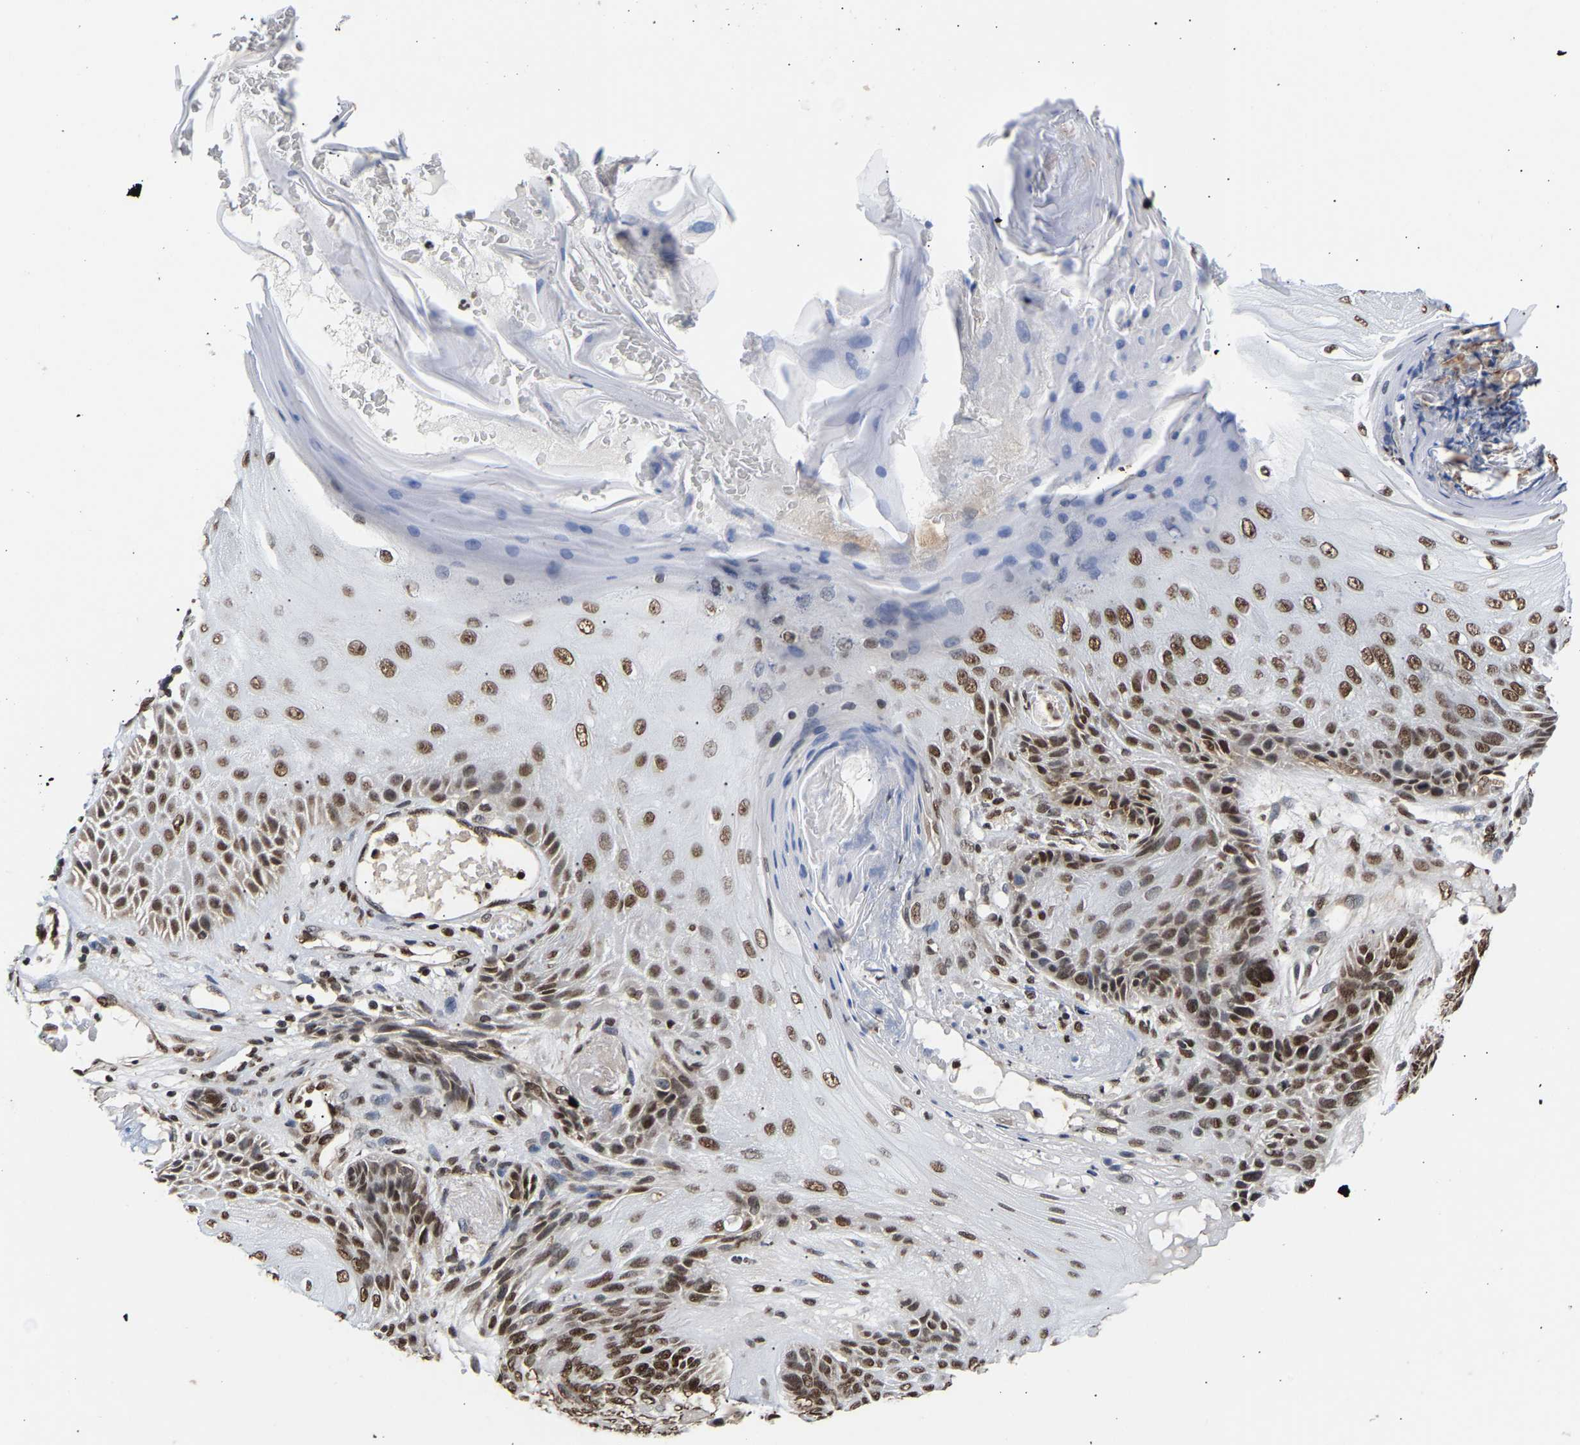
{"staining": {"intensity": "strong", "quantity": ">75%", "location": "nuclear"}, "tissue": "skin cancer", "cell_type": "Tumor cells", "image_type": "cancer", "snomed": [{"axis": "morphology", "description": "Basal cell carcinoma"}, {"axis": "topography", "description": "Skin"}], "caption": "Immunohistochemistry (IHC) image of neoplastic tissue: human skin cancer (basal cell carcinoma) stained using immunohistochemistry (IHC) demonstrates high levels of strong protein expression localized specifically in the nuclear of tumor cells, appearing as a nuclear brown color.", "gene": "PSIP1", "patient": {"sex": "male", "age": 55}}